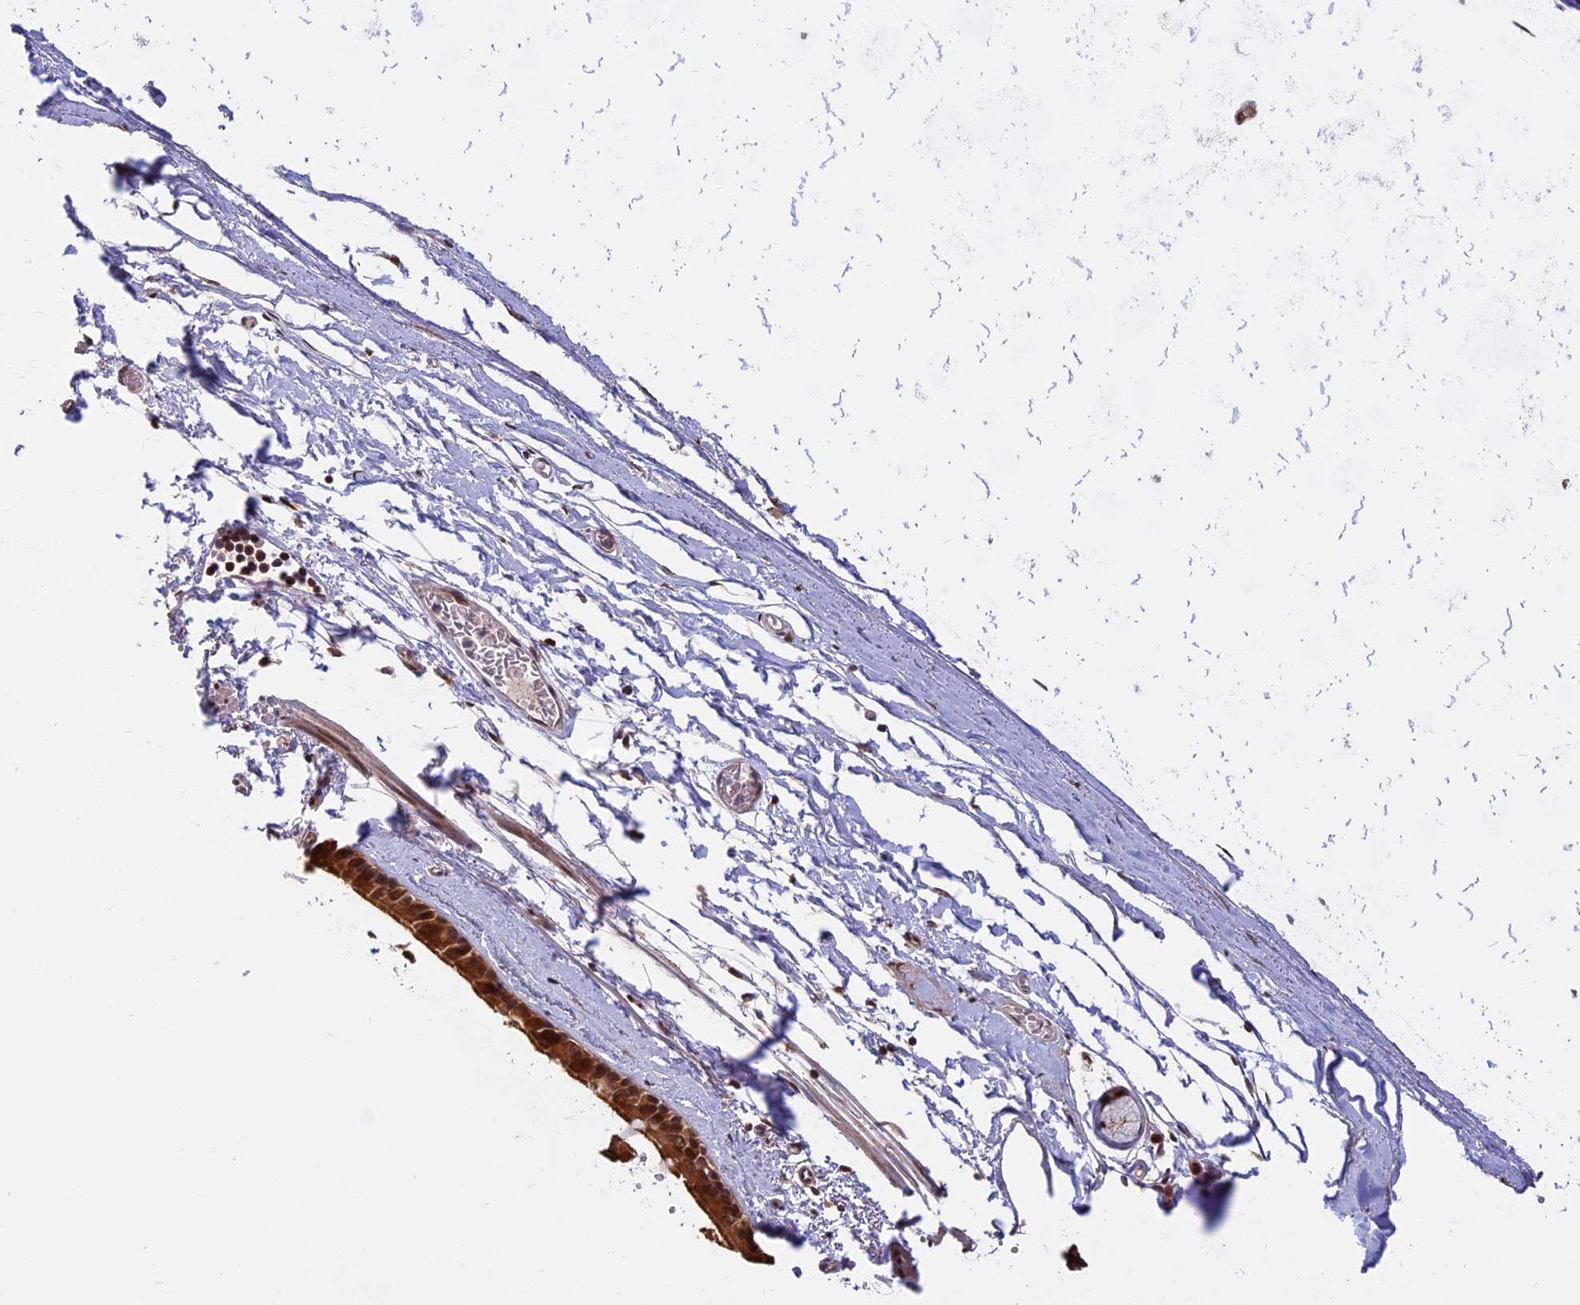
{"staining": {"intensity": "moderate", "quantity": ">75%", "location": "cytoplasmic/membranous,nuclear"}, "tissue": "bronchus", "cell_type": "Respiratory epithelial cells", "image_type": "normal", "snomed": [{"axis": "morphology", "description": "Normal tissue, NOS"}, {"axis": "topography", "description": "Cartilage tissue"}], "caption": "Bronchus stained with DAB immunohistochemistry (IHC) demonstrates medium levels of moderate cytoplasmic/membranous,nuclear staining in about >75% of respiratory epithelial cells.", "gene": "CCDC113", "patient": {"sex": "male", "age": 63}}